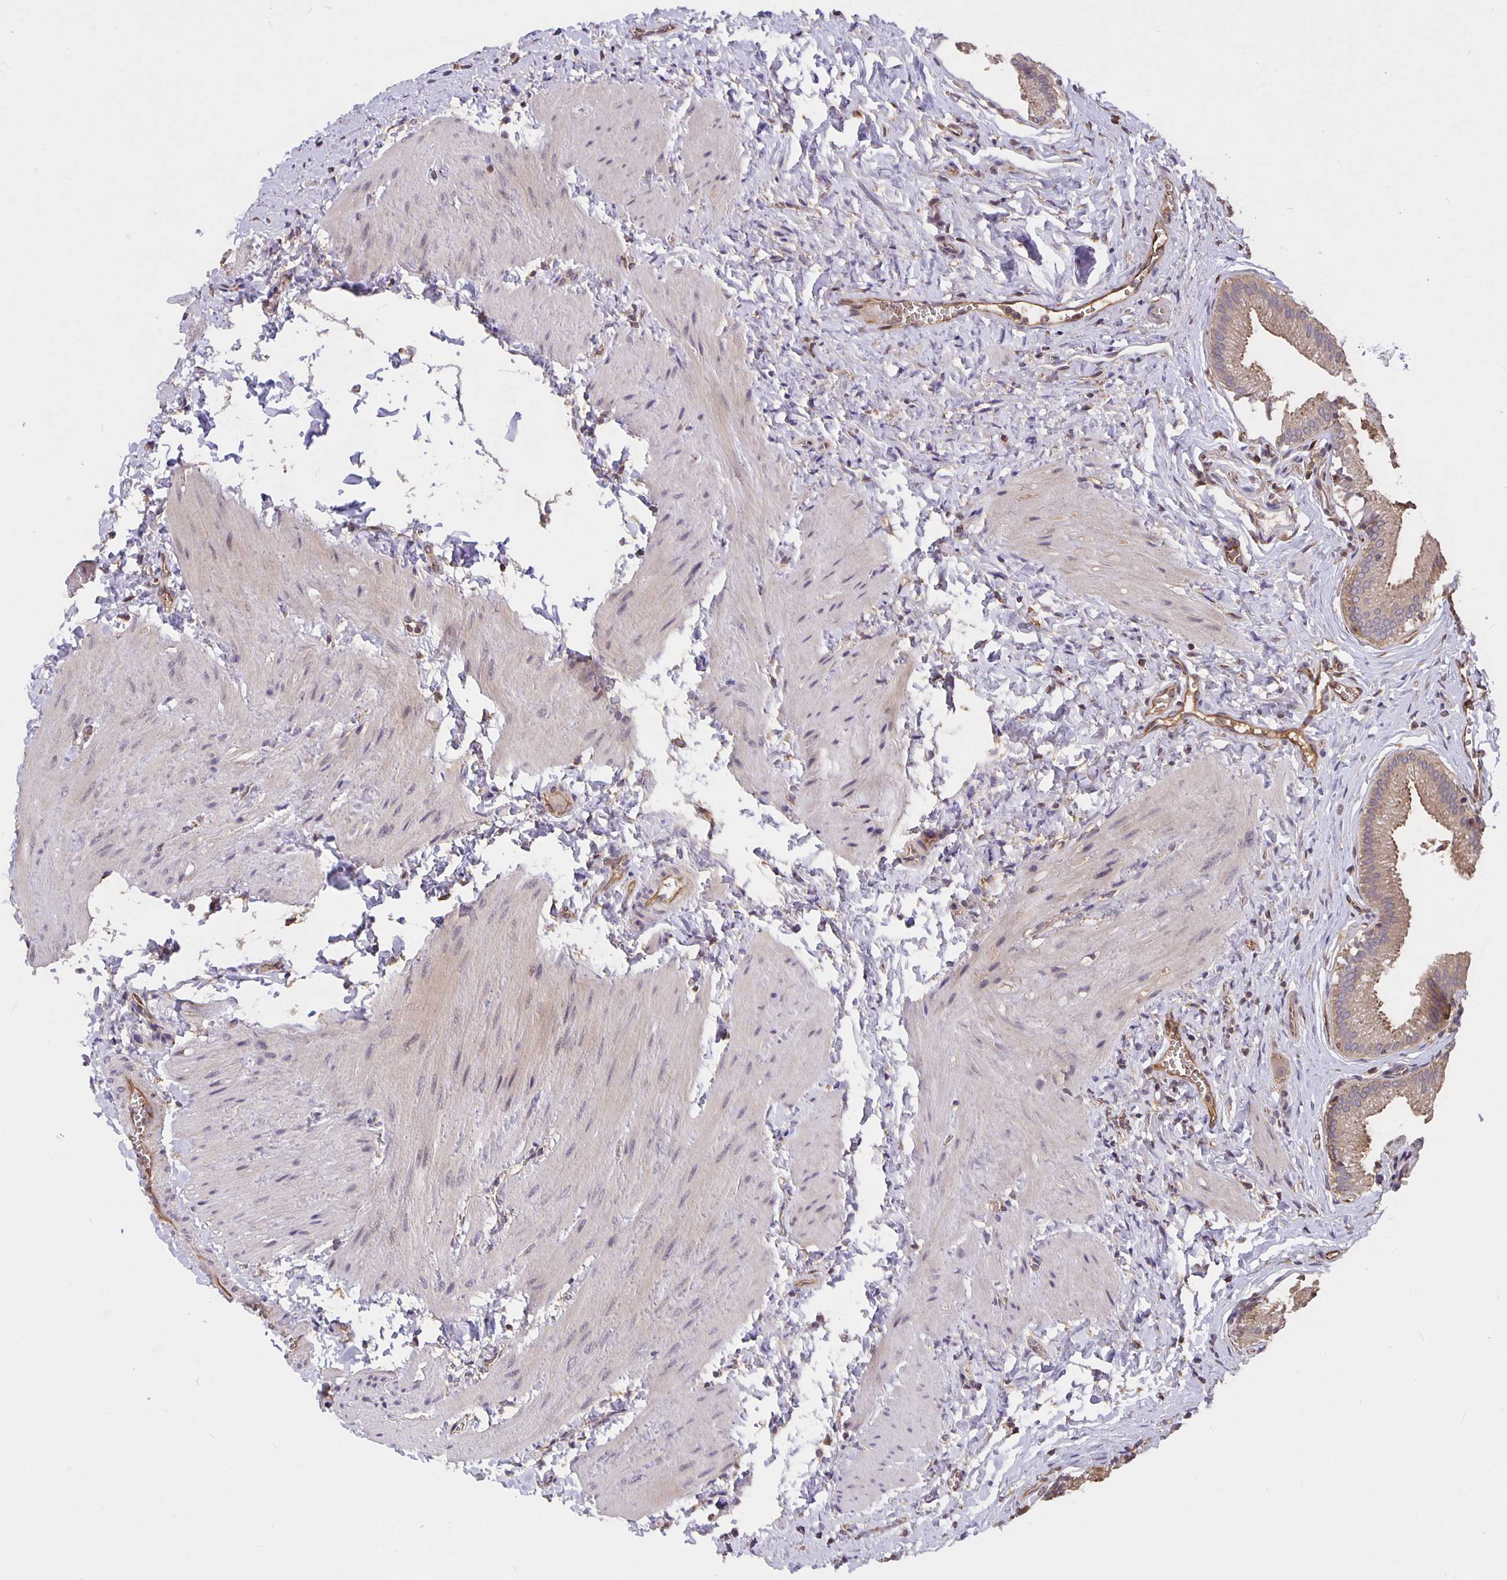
{"staining": {"intensity": "weak", "quantity": ">75%", "location": "cytoplasmic/membranous"}, "tissue": "gallbladder", "cell_type": "Glandular cells", "image_type": "normal", "snomed": [{"axis": "morphology", "description": "Normal tissue, NOS"}, {"axis": "topography", "description": "Gallbladder"}], "caption": "This photomicrograph exhibits IHC staining of benign gallbladder, with low weak cytoplasmic/membranous positivity in about >75% of glandular cells.", "gene": "NOG", "patient": {"sex": "male", "age": 17}}